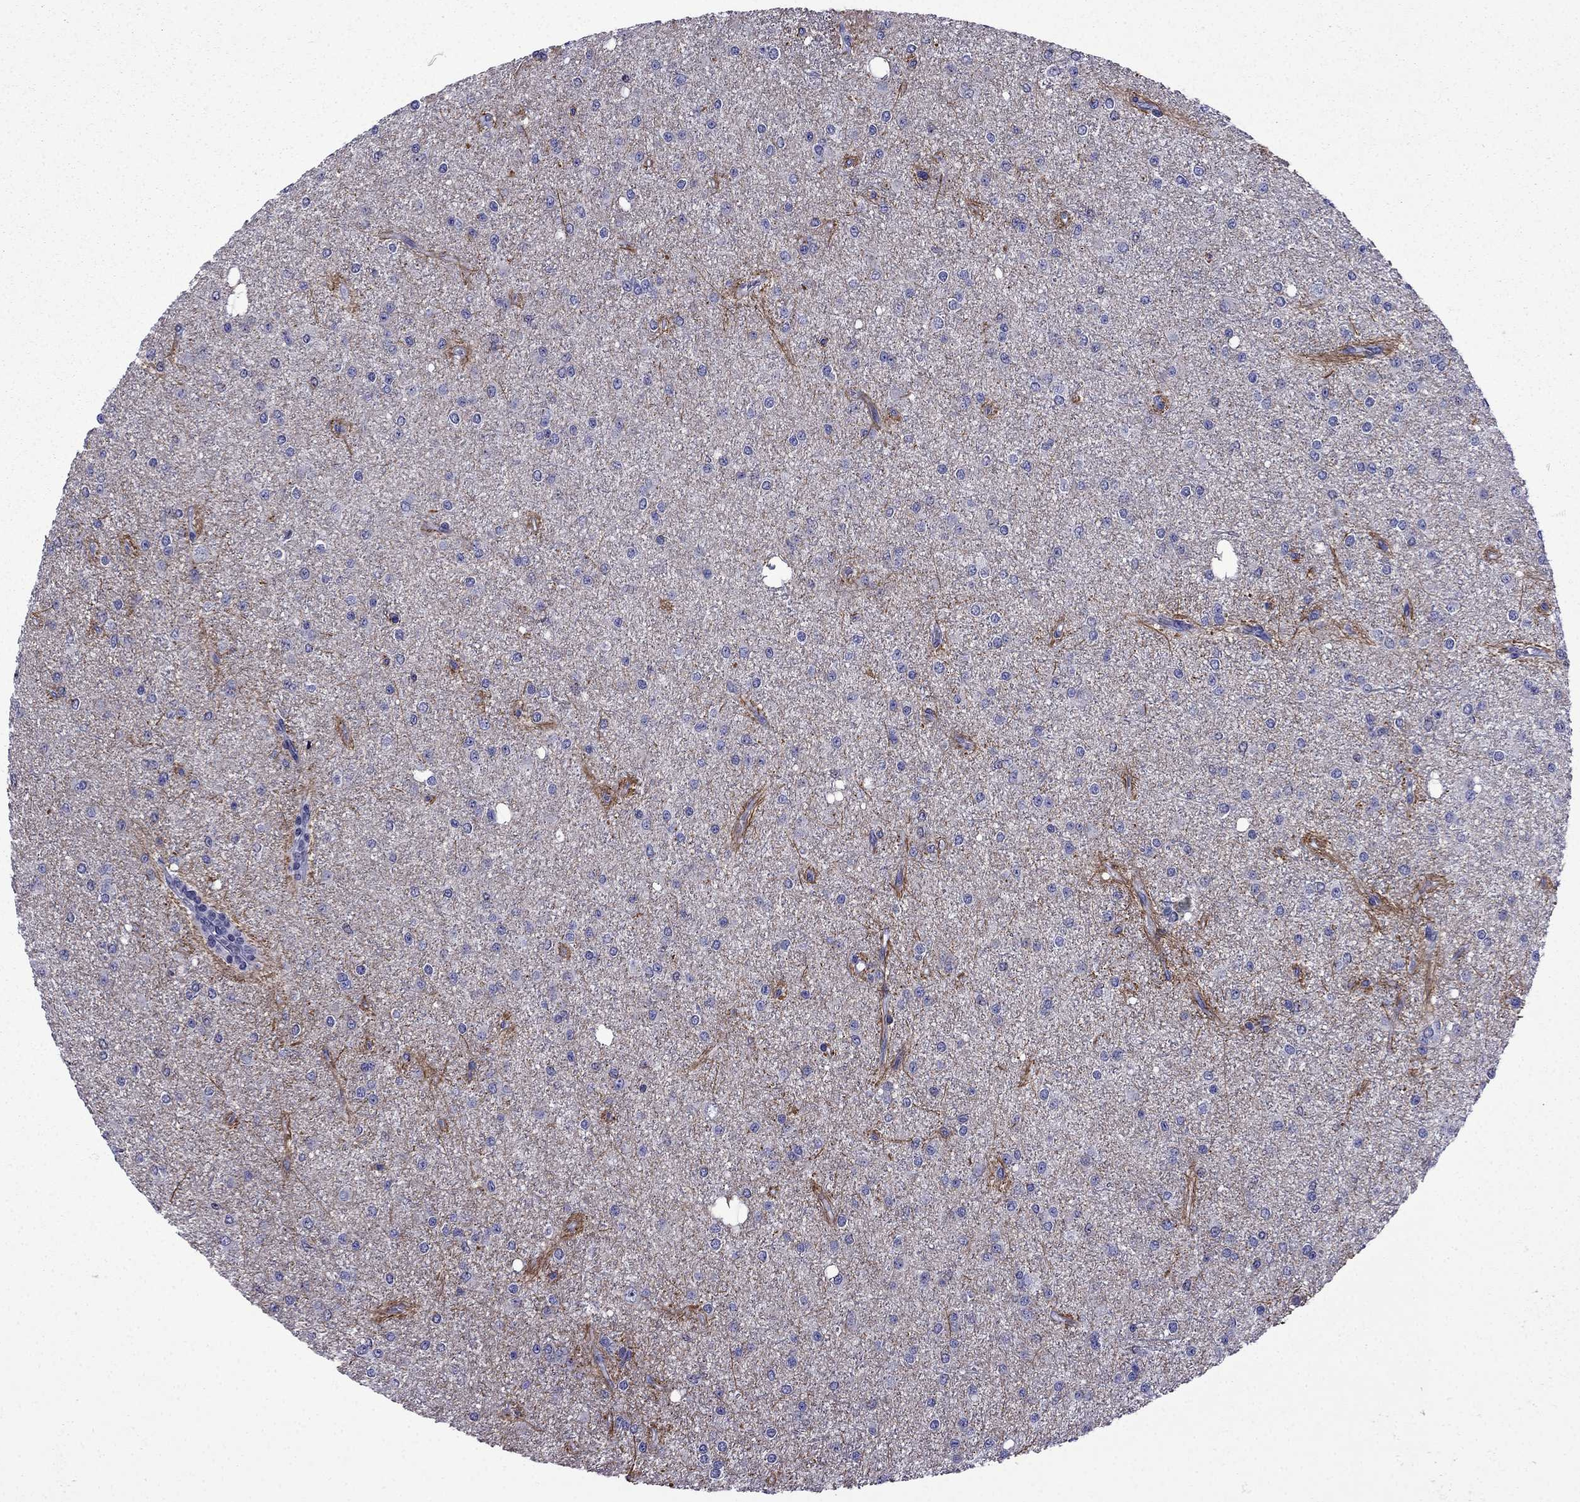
{"staining": {"intensity": "negative", "quantity": "none", "location": "none"}, "tissue": "glioma", "cell_type": "Tumor cells", "image_type": "cancer", "snomed": [{"axis": "morphology", "description": "Glioma, malignant, Low grade"}, {"axis": "topography", "description": "Brain"}], "caption": "The immunohistochemistry photomicrograph has no significant expression in tumor cells of malignant glioma (low-grade) tissue.", "gene": "POM121L12", "patient": {"sex": "male", "age": 27}}